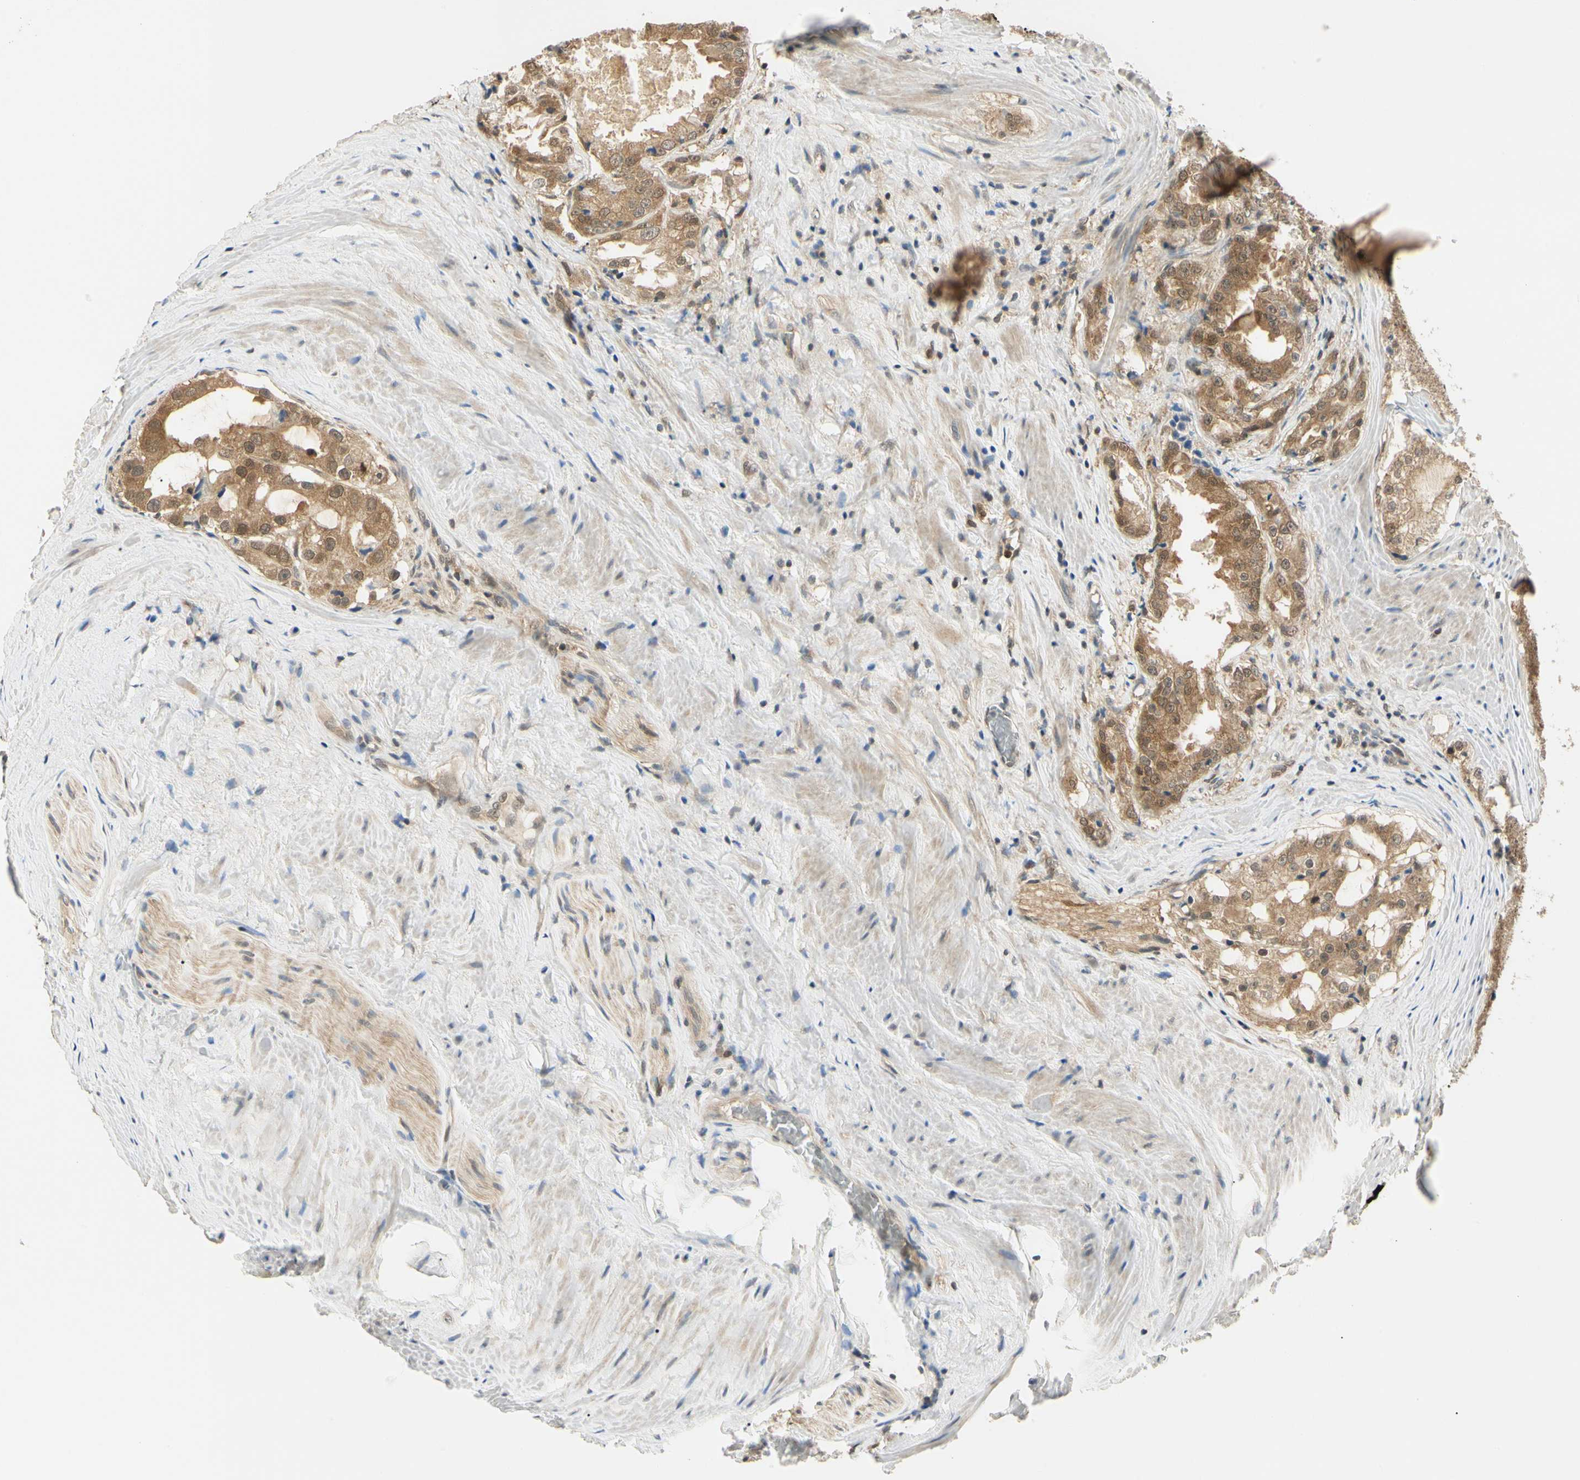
{"staining": {"intensity": "moderate", "quantity": ">75%", "location": "cytoplasmic/membranous,nuclear"}, "tissue": "prostate cancer", "cell_type": "Tumor cells", "image_type": "cancer", "snomed": [{"axis": "morphology", "description": "Adenocarcinoma, High grade"}, {"axis": "topography", "description": "Prostate"}], "caption": "Prostate adenocarcinoma (high-grade) was stained to show a protein in brown. There is medium levels of moderate cytoplasmic/membranous and nuclear staining in about >75% of tumor cells. The staining is performed using DAB (3,3'-diaminobenzidine) brown chromogen to label protein expression. The nuclei are counter-stained blue using hematoxylin.", "gene": "UBE2Z", "patient": {"sex": "male", "age": 73}}